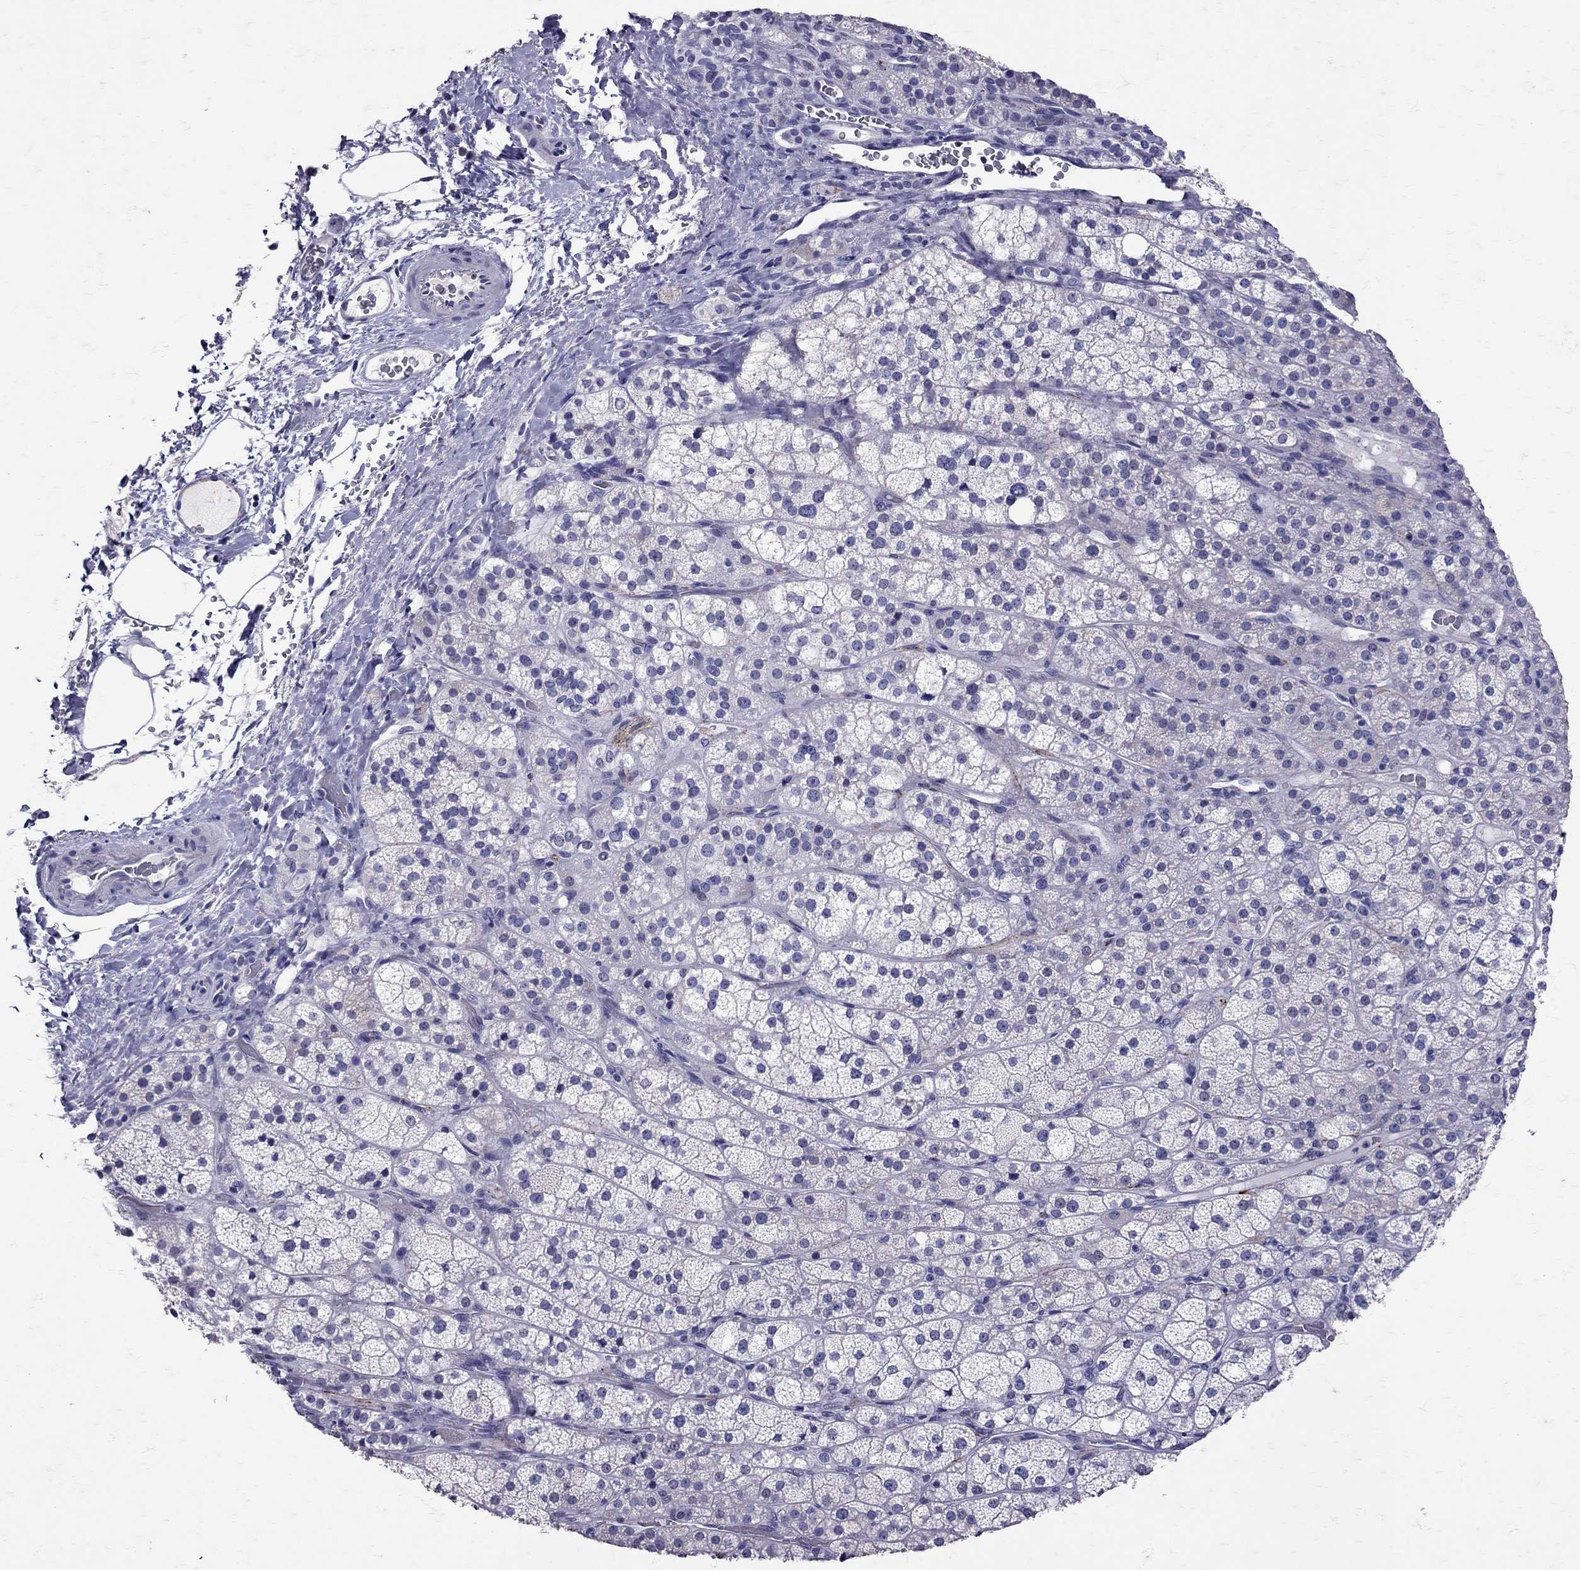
{"staining": {"intensity": "strong", "quantity": "<25%", "location": "cytoplasmic/membranous"}, "tissue": "adrenal gland", "cell_type": "Glandular cells", "image_type": "normal", "snomed": [{"axis": "morphology", "description": "Normal tissue, NOS"}, {"axis": "topography", "description": "Adrenal gland"}], "caption": "Strong cytoplasmic/membranous protein positivity is seen in about <25% of glandular cells in adrenal gland. Immunohistochemistry (ihc) stains the protein of interest in brown and the nuclei are stained blue.", "gene": "SST", "patient": {"sex": "female", "age": 60}}